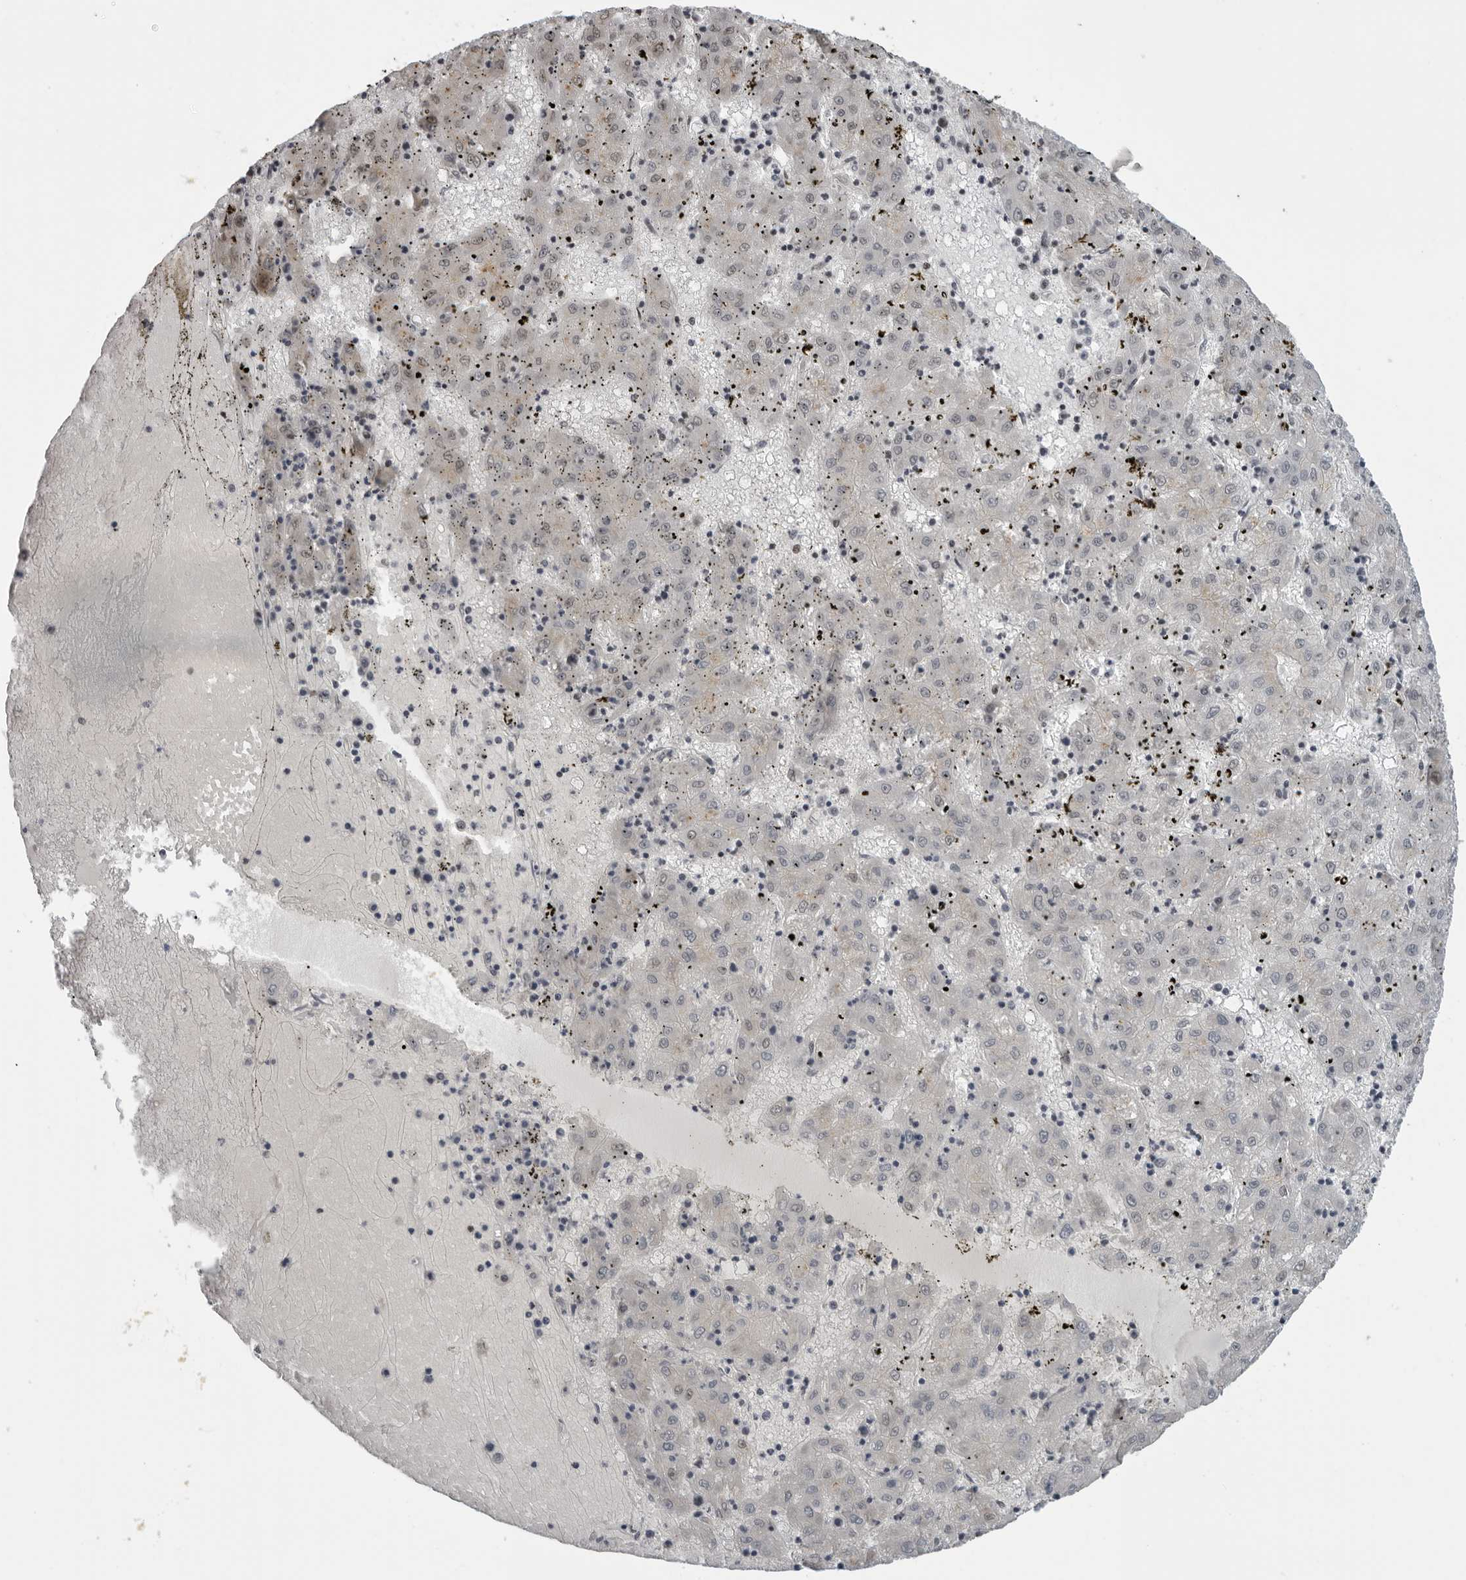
{"staining": {"intensity": "negative", "quantity": "none", "location": "none"}, "tissue": "liver cancer", "cell_type": "Tumor cells", "image_type": "cancer", "snomed": [{"axis": "morphology", "description": "Carcinoma, Hepatocellular, NOS"}, {"axis": "topography", "description": "Liver"}], "caption": "Immunohistochemical staining of liver cancer shows no significant expression in tumor cells.", "gene": "MAF", "patient": {"sex": "male", "age": 72}}